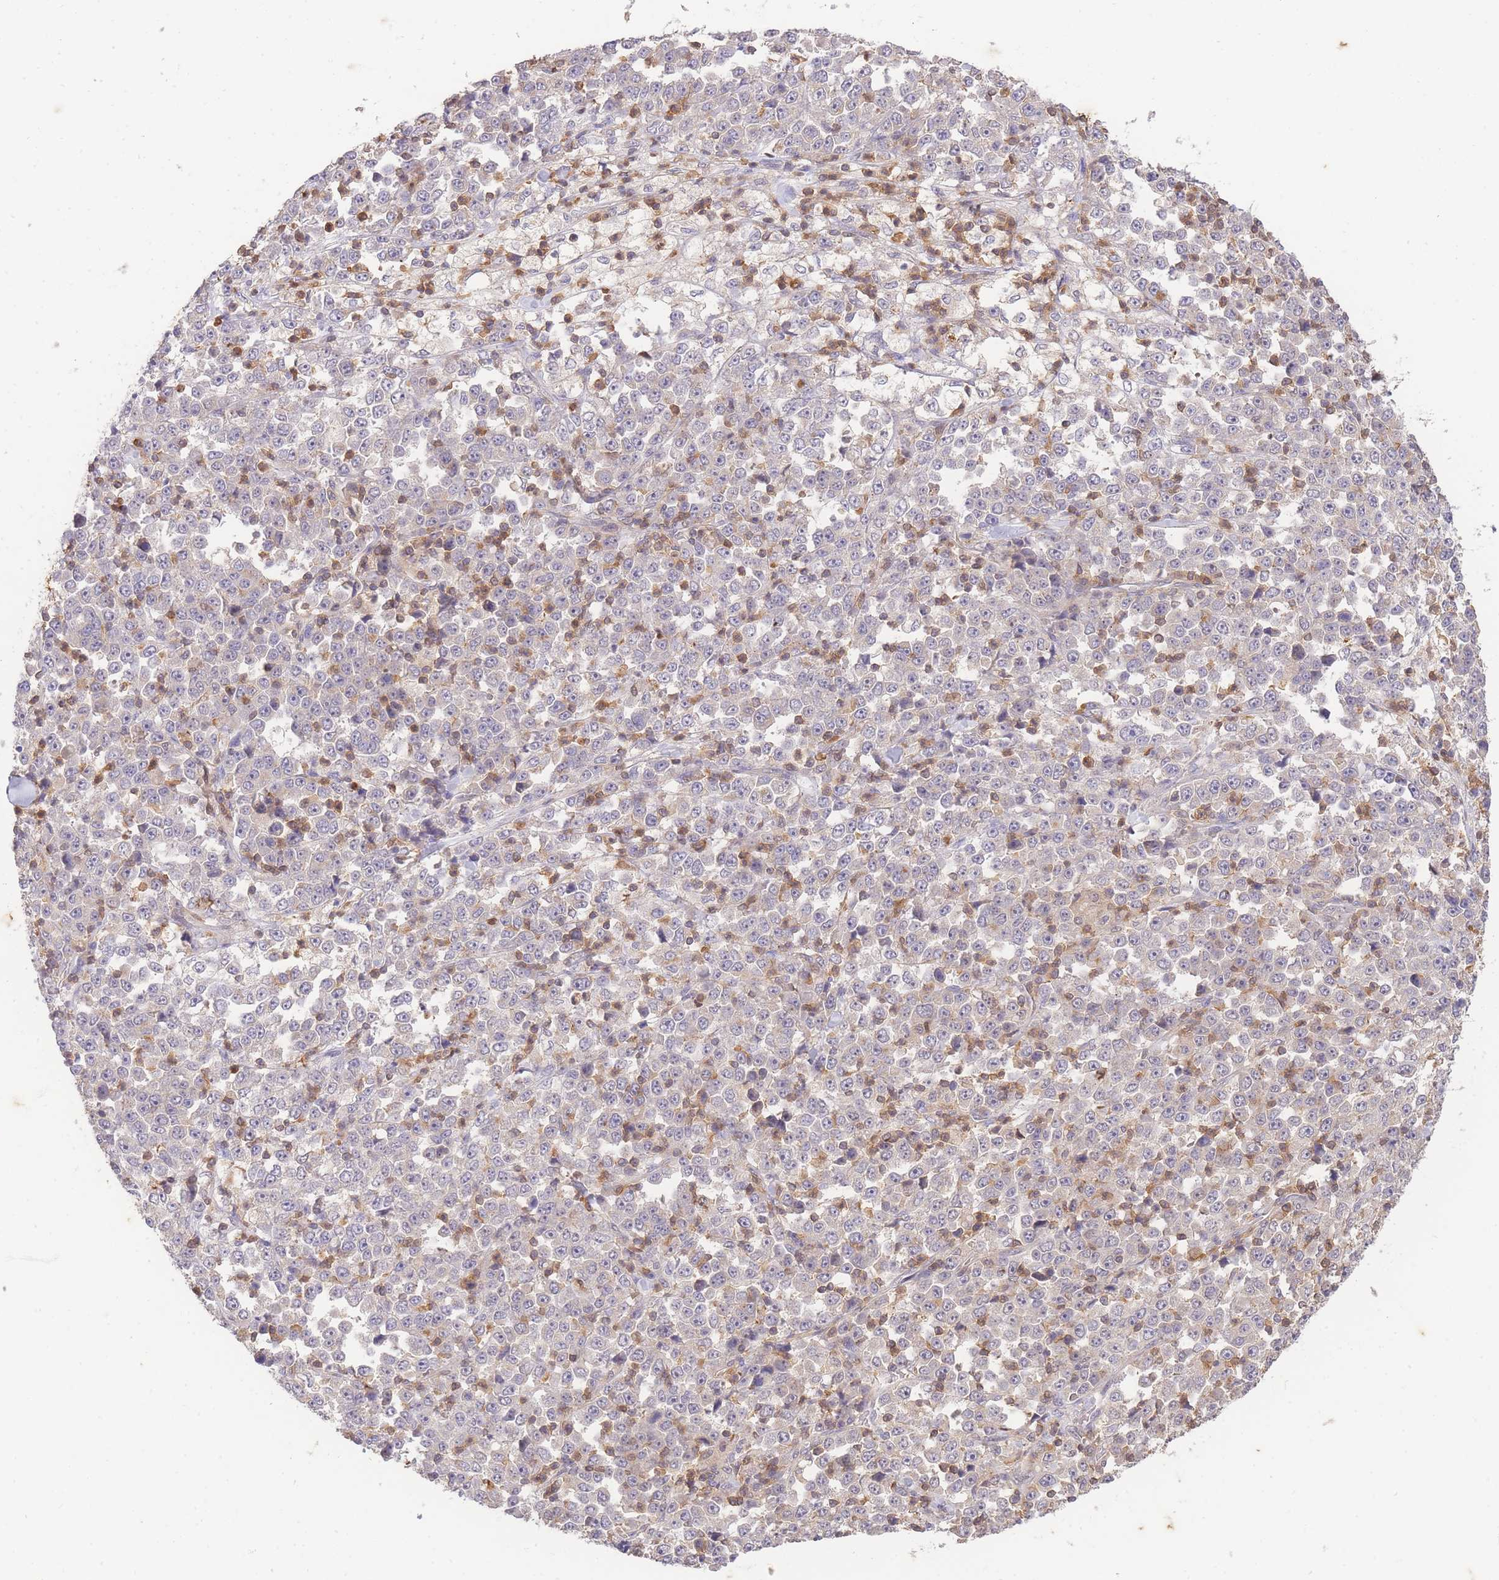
{"staining": {"intensity": "negative", "quantity": "none", "location": "none"}, "tissue": "stomach cancer", "cell_type": "Tumor cells", "image_type": "cancer", "snomed": [{"axis": "morphology", "description": "Normal tissue, NOS"}, {"axis": "morphology", "description": "Adenocarcinoma, NOS"}, {"axis": "topography", "description": "Stomach, upper"}, {"axis": "topography", "description": "Stomach"}], "caption": "IHC photomicrograph of neoplastic tissue: human stomach cancer (adenocarcinoma) stained with DAB reveals no significant protein expression in tumor cells.", "gene": "ST8SIA4", "patient": {"sex": "male", "age": 59}}